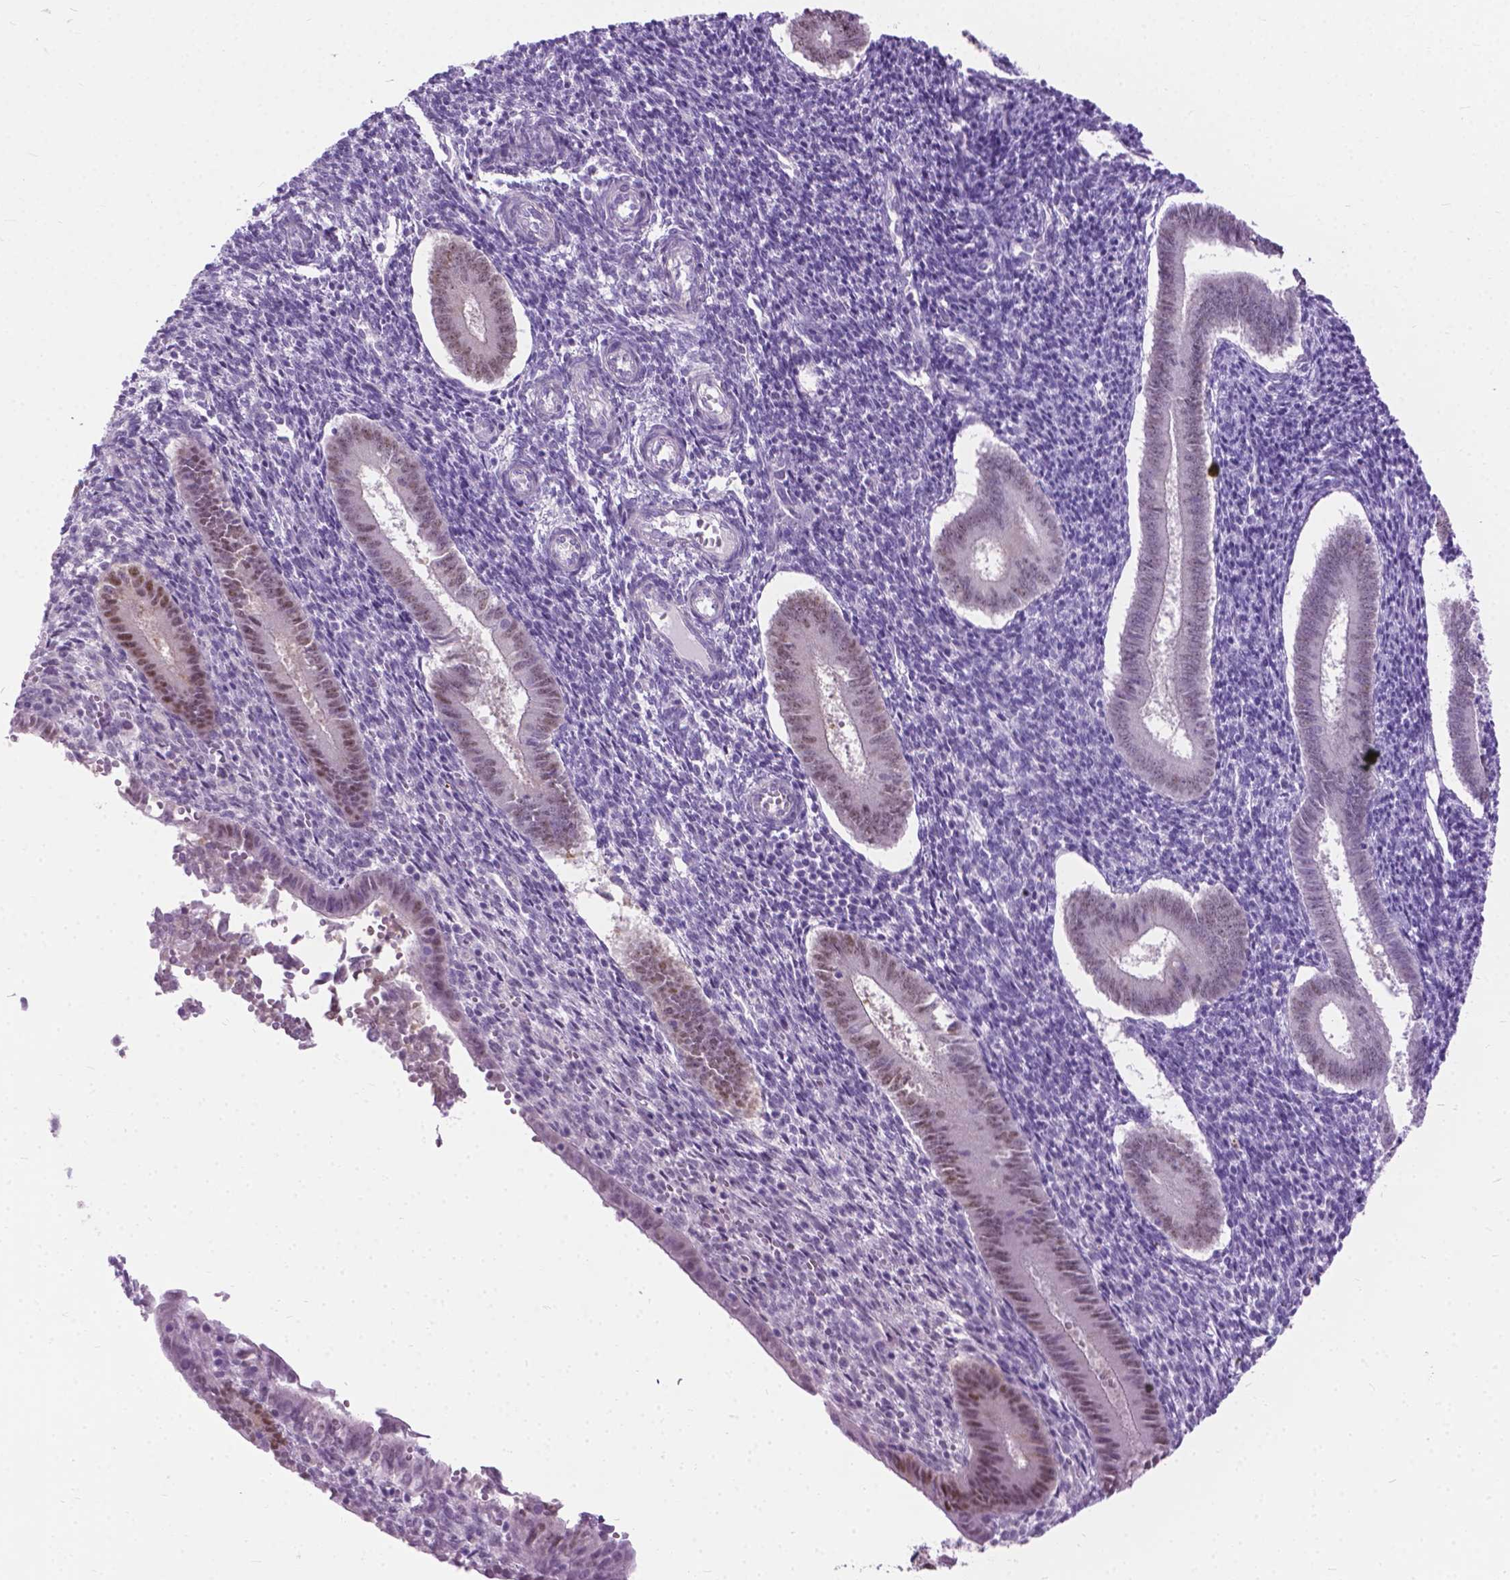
{"staining": {"intensity": "negative", "quantity": "none", "location": "none"}, "tissue": "endometrium", "cell_type": "Cells in endometrial stroma", "image_type": "normal", "snomed": [{"axis": "morphology", "description": "Normal tissue, NOS"}, {"axis": "topography", "description": "Endometrium"}], "caption": "Micrograph shows no significant protein staining in cells in endometrial stroma of benign endometrium. The staining is performed using DAB (3,3'-diaminobenzidine) brown chromogen with nuclei counter-stained in using hematoxylin.", "gene": "APCDD1L", "patient": {"sex": "female", "age": 25}}